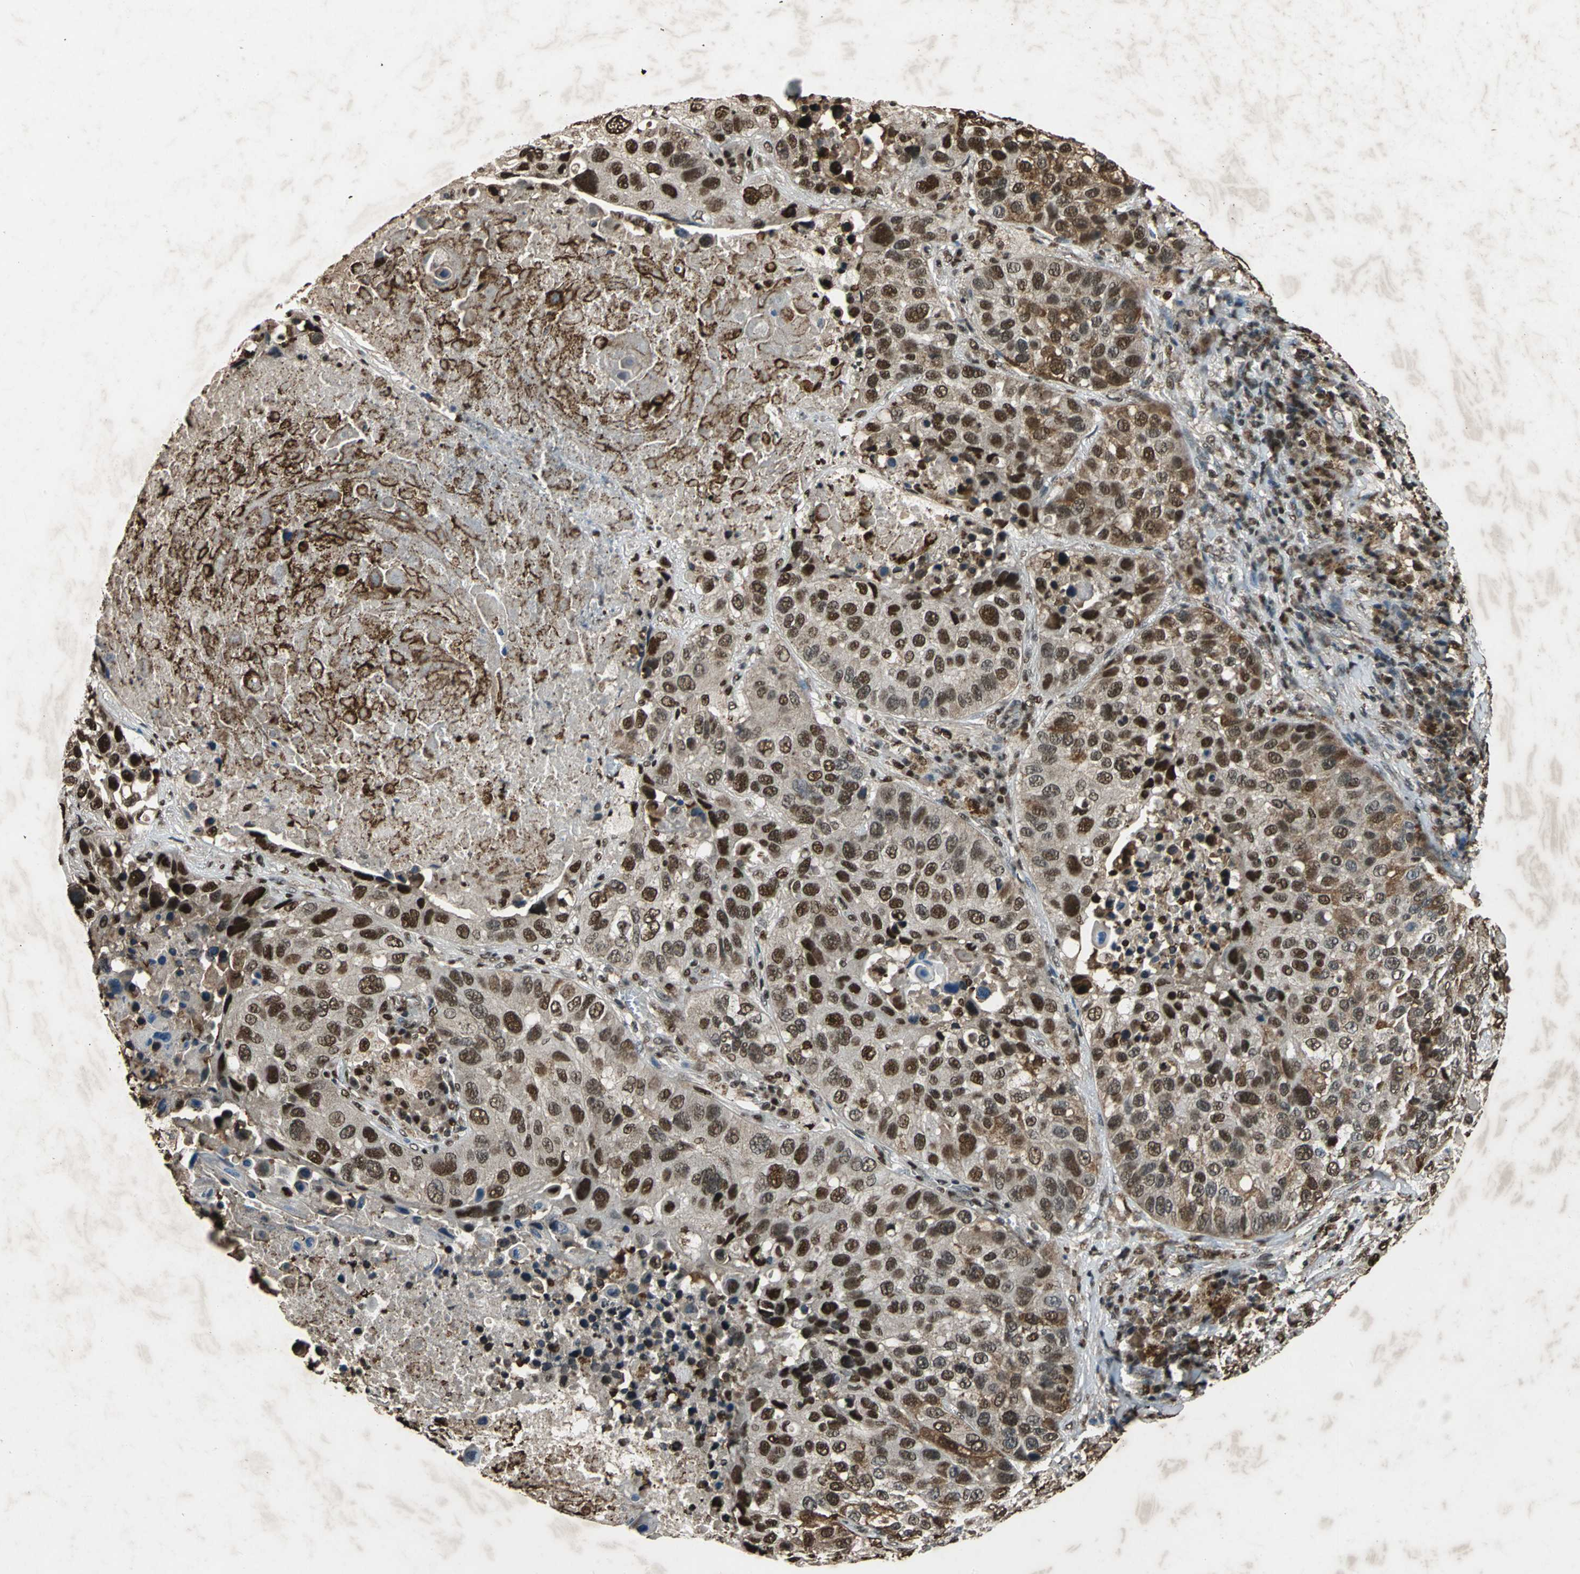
{"staining": {"intensity": "strong", "quantity": ">75%", "location": "cytoplasmic/membranous,nuclear"}, "tissue": "lung cancer", "cell_type": "Tumor cells", "image_type": "cancer", "snomed": [{"axis": "morphology", "description": "Squamous cell carcinoma, NOS"}, {"axis": "topography", "description": "Lung"}], "caption": "Human squamous cell carcinoma (lung) stained for a protein (brown) exhibits strong cytoplasmic/membranous and nuclear positive positivity in about >75% of tumor cells.", "gene": "ANP32A", "patient": {"sex": "male", "age": 54}}